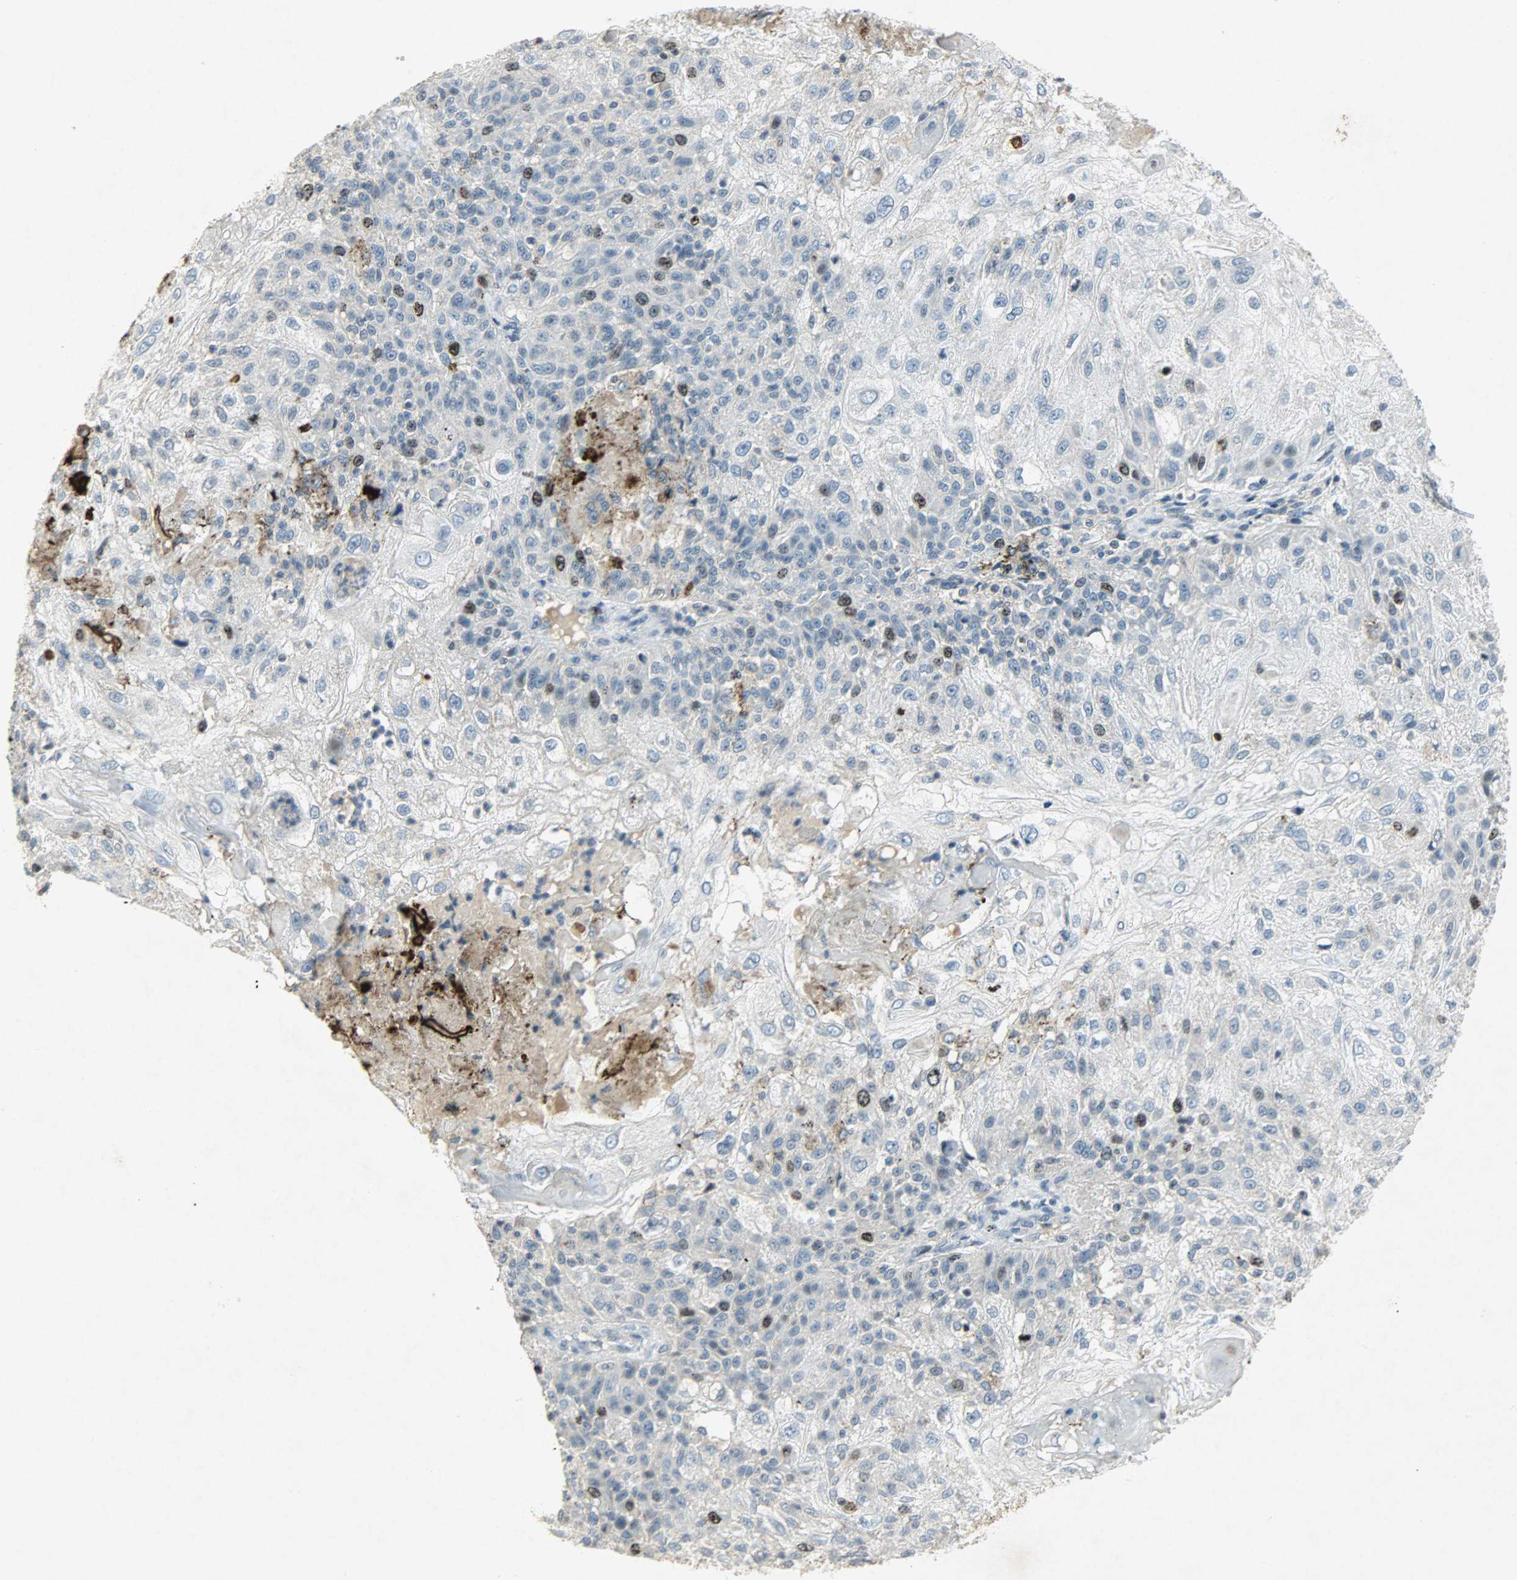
{"staining": {"intensity": "moderate", "quantity": "<25%", "location": "nuclear"}, "tissue": "skin cancer", "cell_type": "Tumor cells", "image_type": "cancer", "snomed": [{"axis": "morphology", "description": "Normal tissue, NOS"}, {"axis": "morphology", "description": "Squamous cell carcinoma, NOS"}, {"axis": "topography", "description": "Skin"}], "caption": "Protein analysis of squamous cell carcinoma (skin) tissue displays moderate nuclear expression in approximately <25% of tumor cells. The protein of interest is shown in brown color, while the nuclei are stained blue.", "gene": "AURKB", "patient": {"sex": "female", "age": 83}}